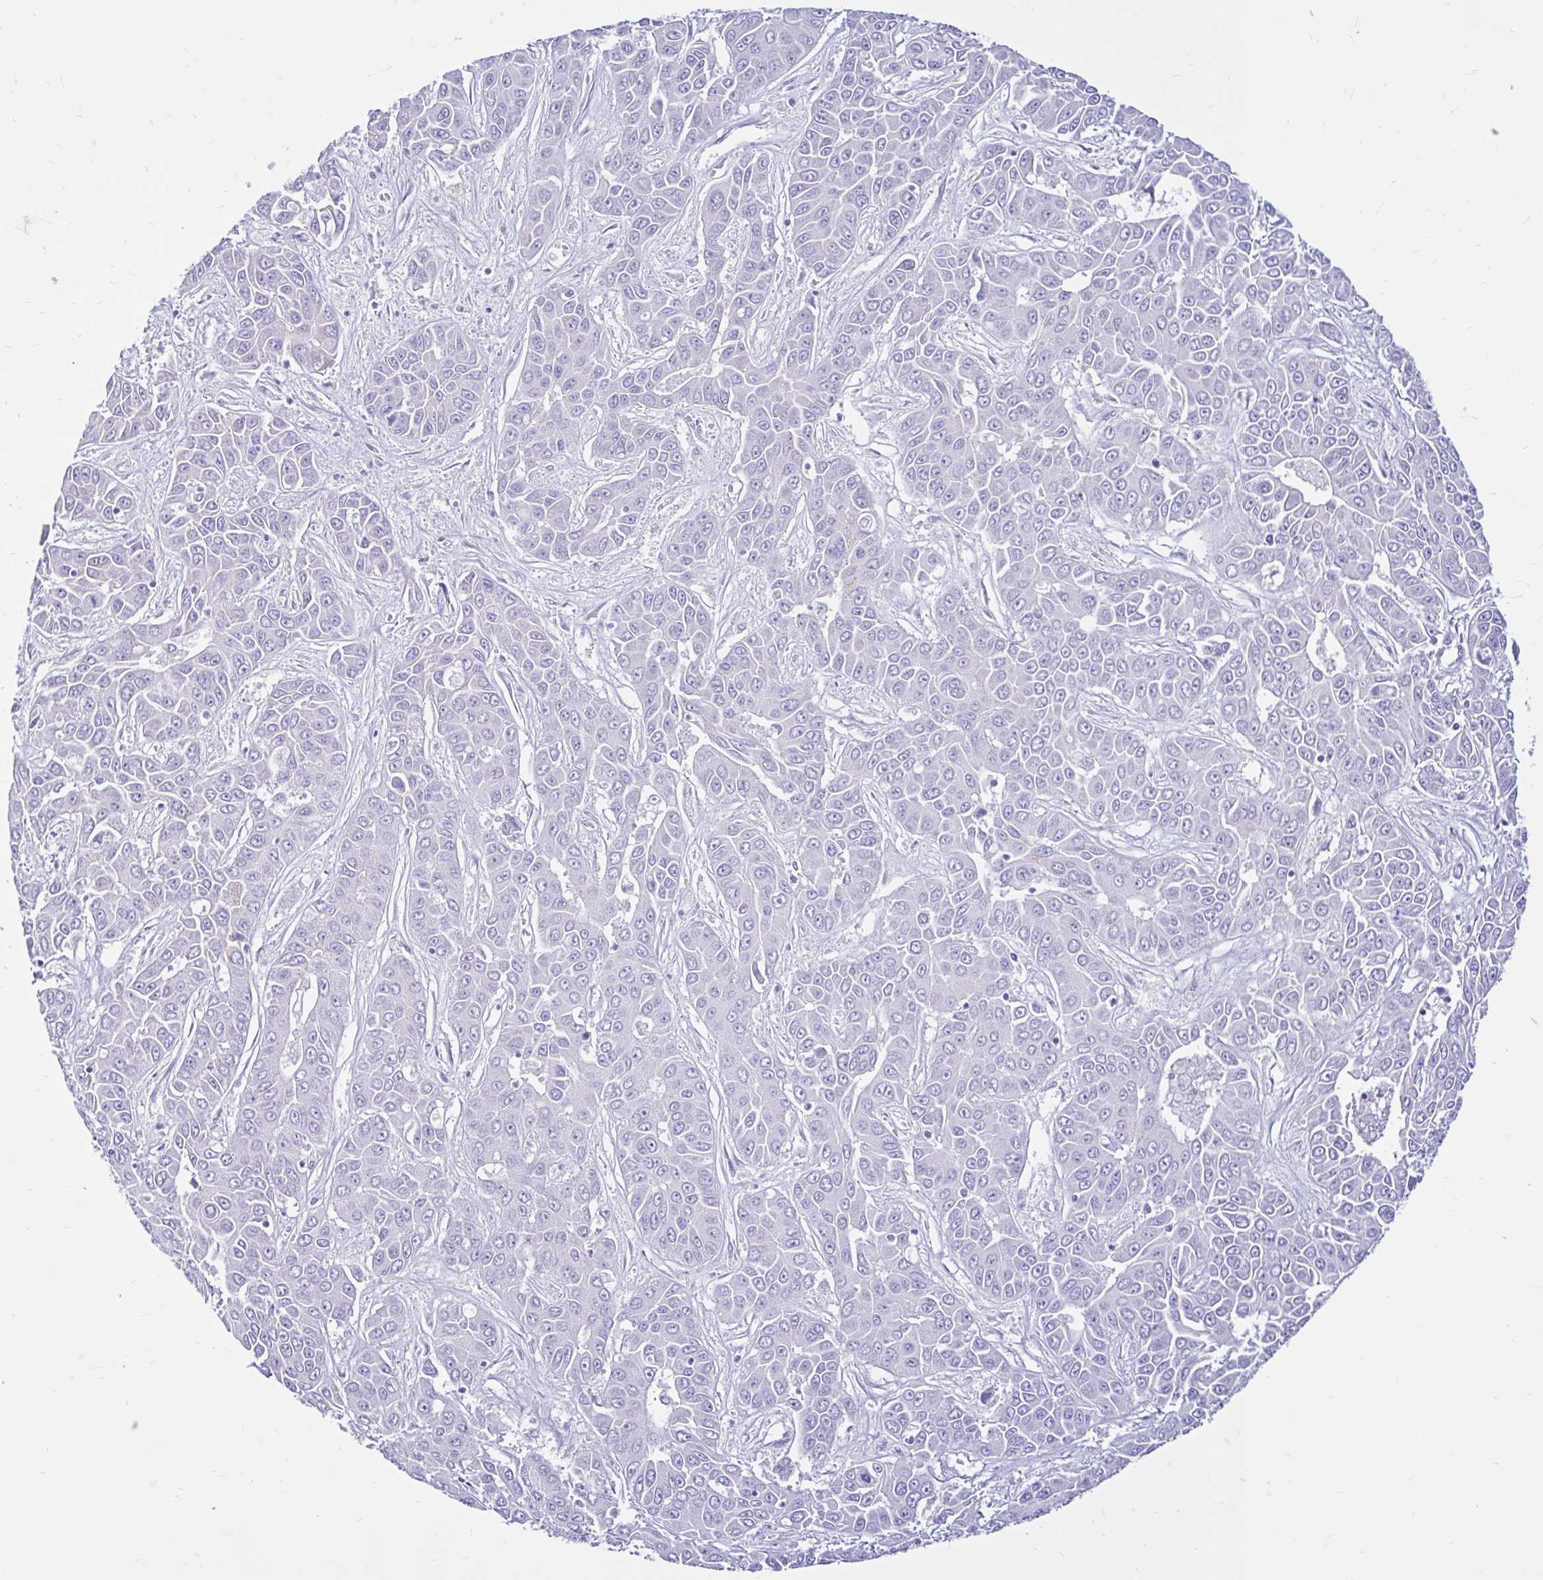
{"staining": {"intensity": "negative", "quantity": "none", "location": "none"}, "tissue": "liver cancer", "cell_type": "Tumor cells", "image_type": "cancer", "snomed": [{"axis": "morphology", "description": "Cholangiocarcinoma"}, {"axis": "topography", "description": "Liver"}], "caption": "The immunohistochemistry image has no significant expression in tumor cells of cholangiocarcinoma (liver) tissue. Brightfield microscopy of IHC stained with DAB (3,3'-diaminobenzidine) (brown) and hematoxylin (blue), captured at high magnification.", "gene": "CYP19A1", "patient": {"sex": "female", "age": 52}}